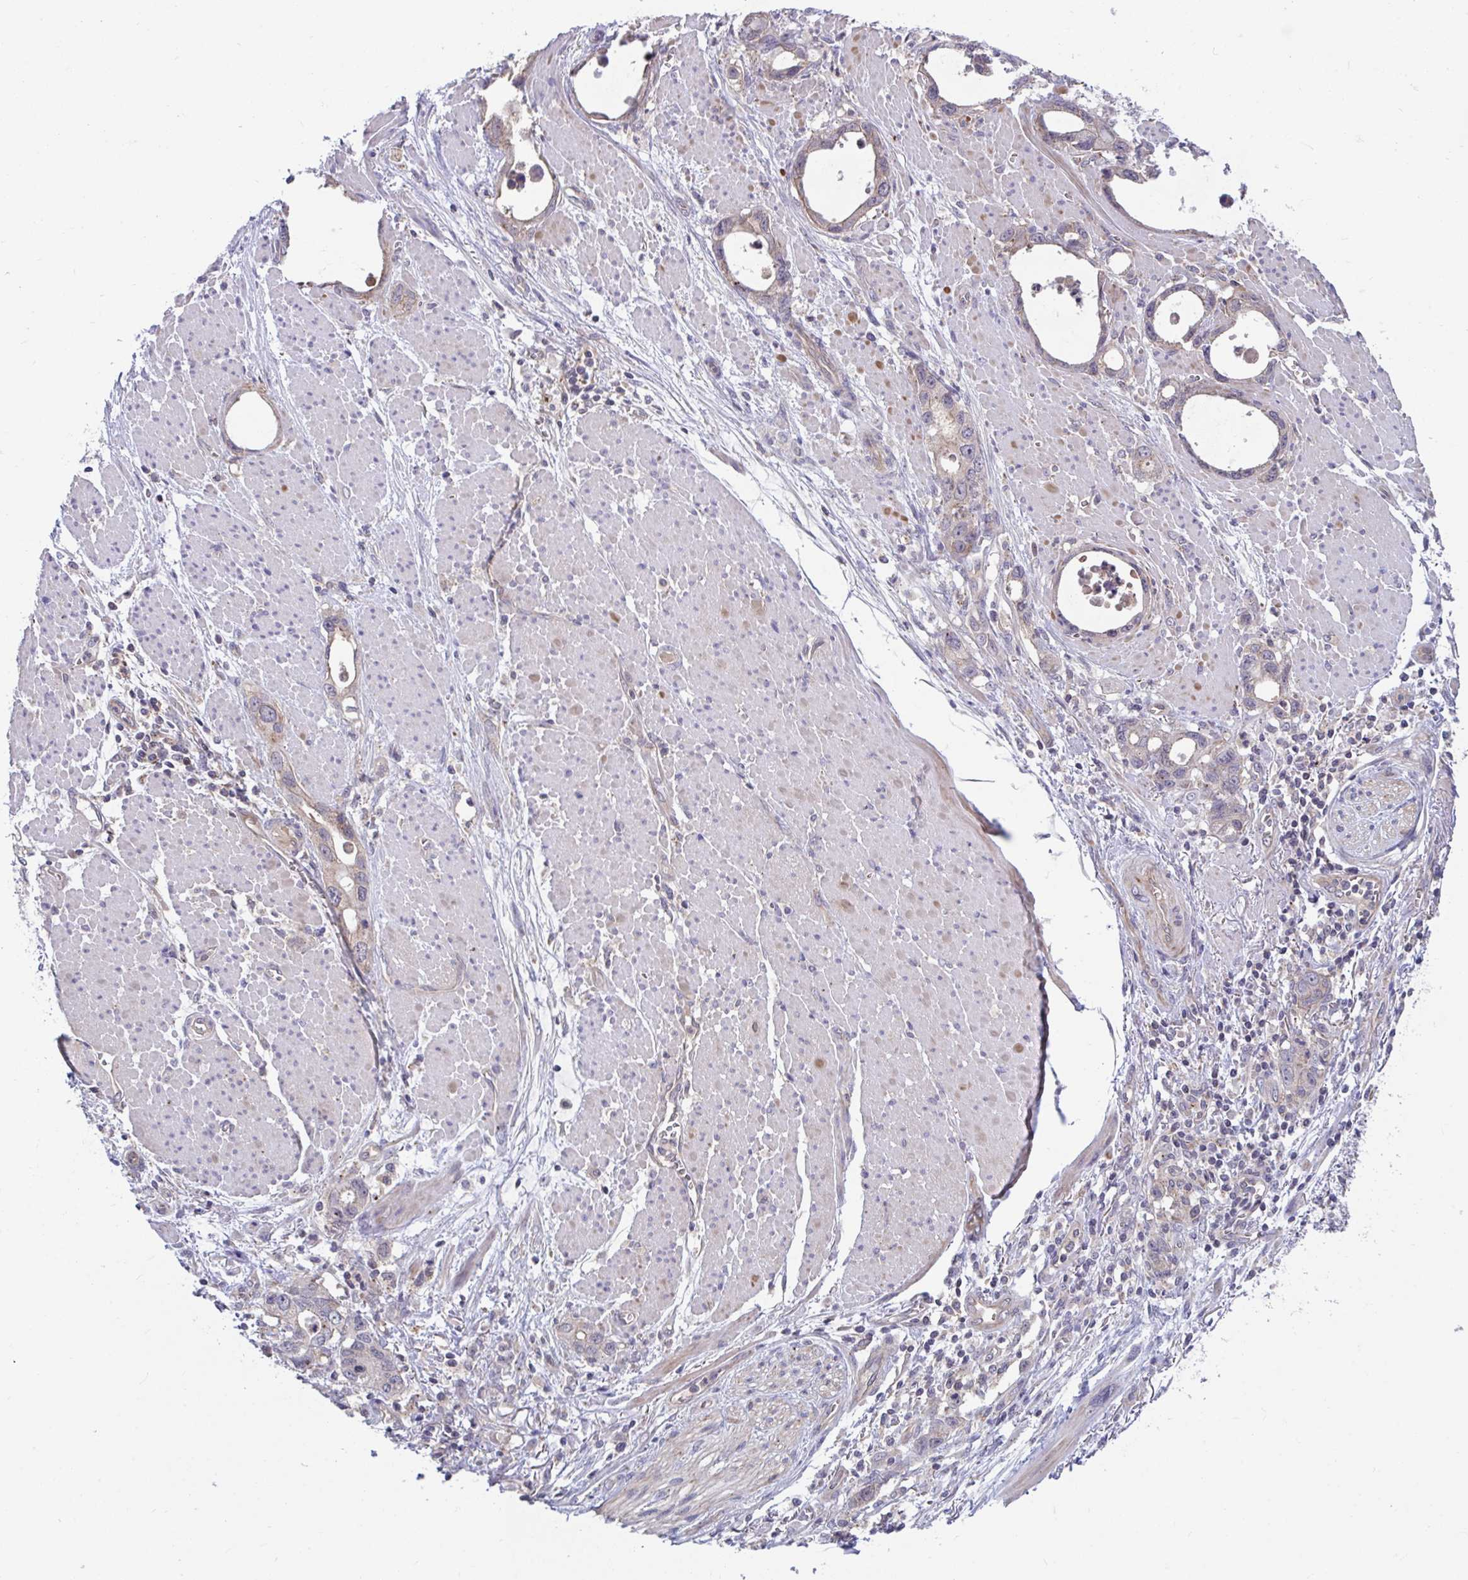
{"staining": {"intensity": "moderate", "quantity": "25%-75%", "location": "cytoplasmic/membranous,nuclear"}, "tissue": "stomach cancer", "cell_type": "Tumor cells", "image_type": "cancer", "snomed": [{"axis": "morphology", "description": "Adenocarcinoma, NOS"}, {"axis": "topography", "description": "Stomach, upper"}], "caption": "Immunohistochemical staining of human stomach cancer displays medium levels of moderate cytoplasmic/membranous and nuclear staining in approximately 25%-75% of tumor cells. Ihc stains the protein in brown and the nuclei are stained blue.", "gene": "IST1", "patient": {"sex": "male", "age": 74}}